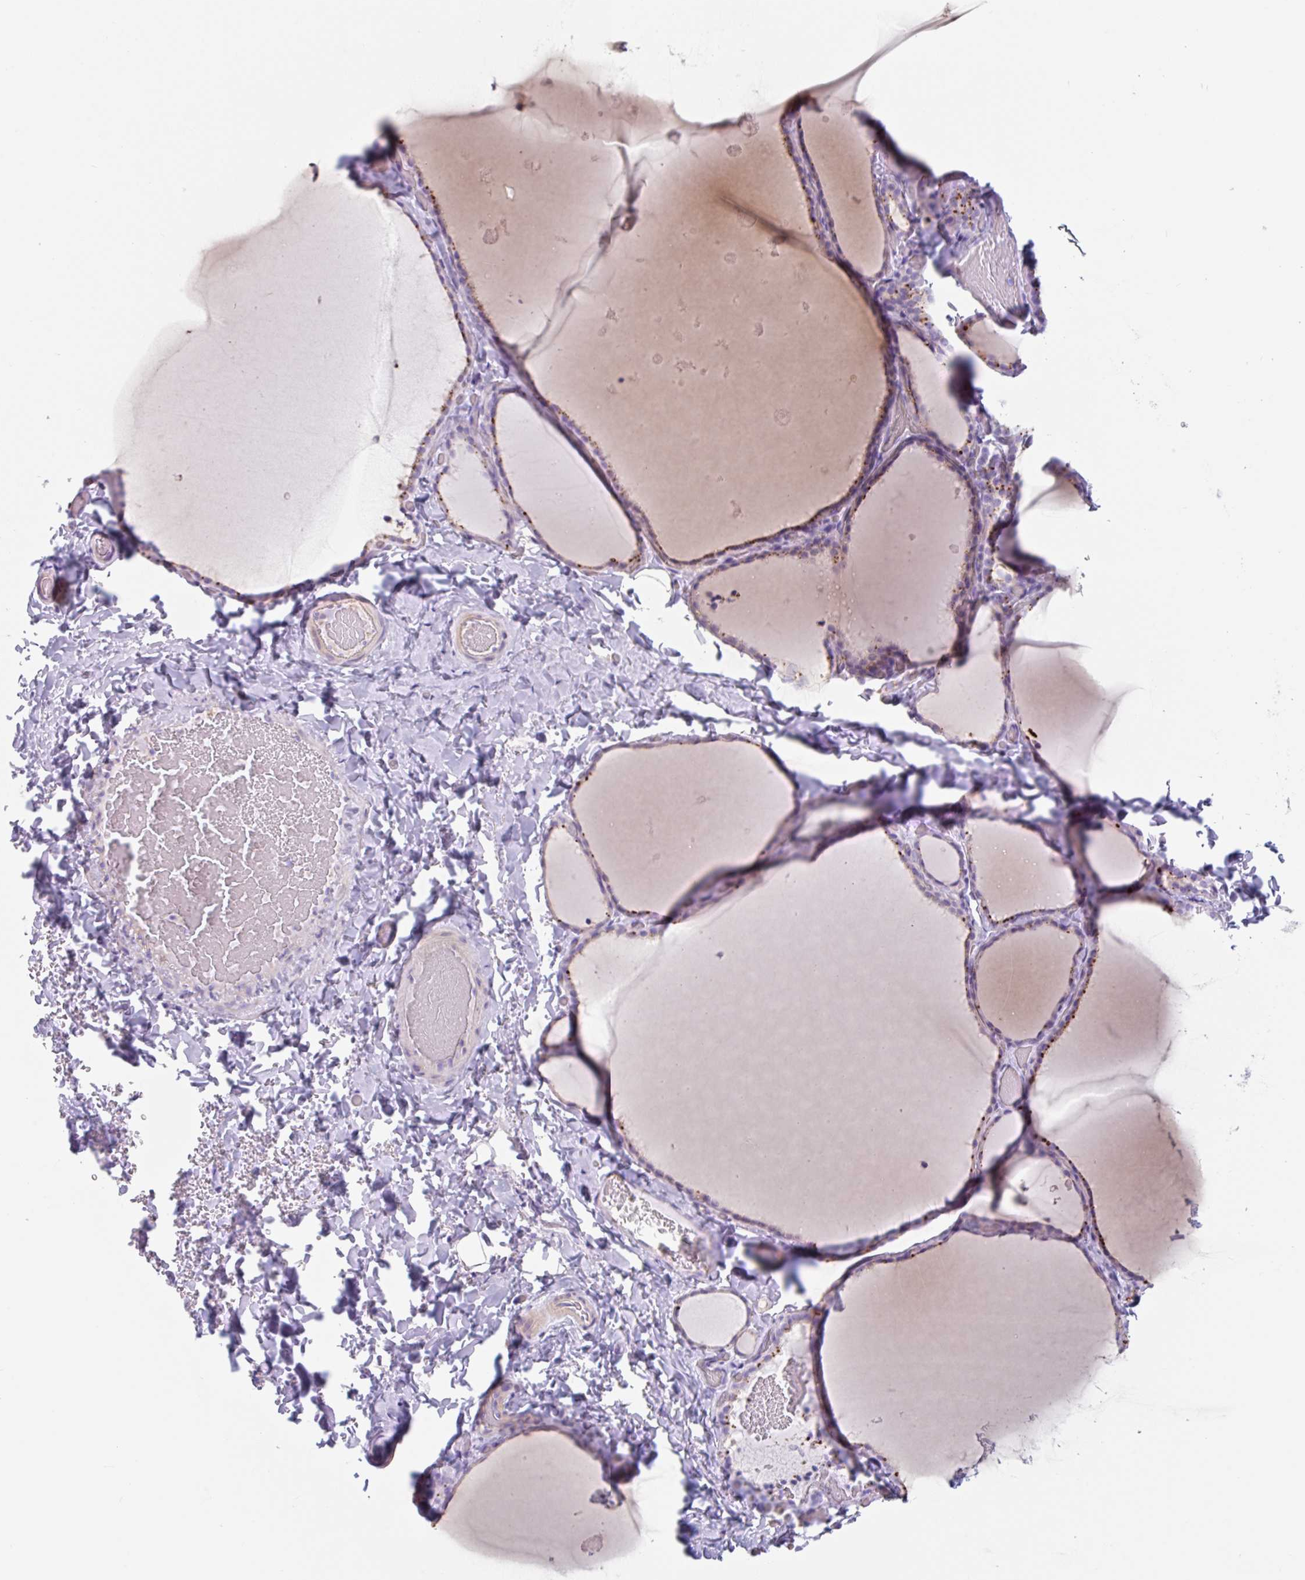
{"staining": {"intensity": "moderate", "quantity": "25%-75%", "location": "cytoplasmic/membranous"}, "tissue": "thyroid gland", "cell_type": "Glandular cells", "image_type": "normal", "snomed": [{"axis": "morphology", "description": "Normal tissue, NOS"}, {"axis": "topography", "description": "Thyroid gland"}], "caption": "Protein analysis of normal thyroid gland exhibits moderate cytoplasmic/membranous staining in approximately 25%-75% of glandular cells.", "gene": "LENG9", "patient": {"sex": "female", "age": 22}}